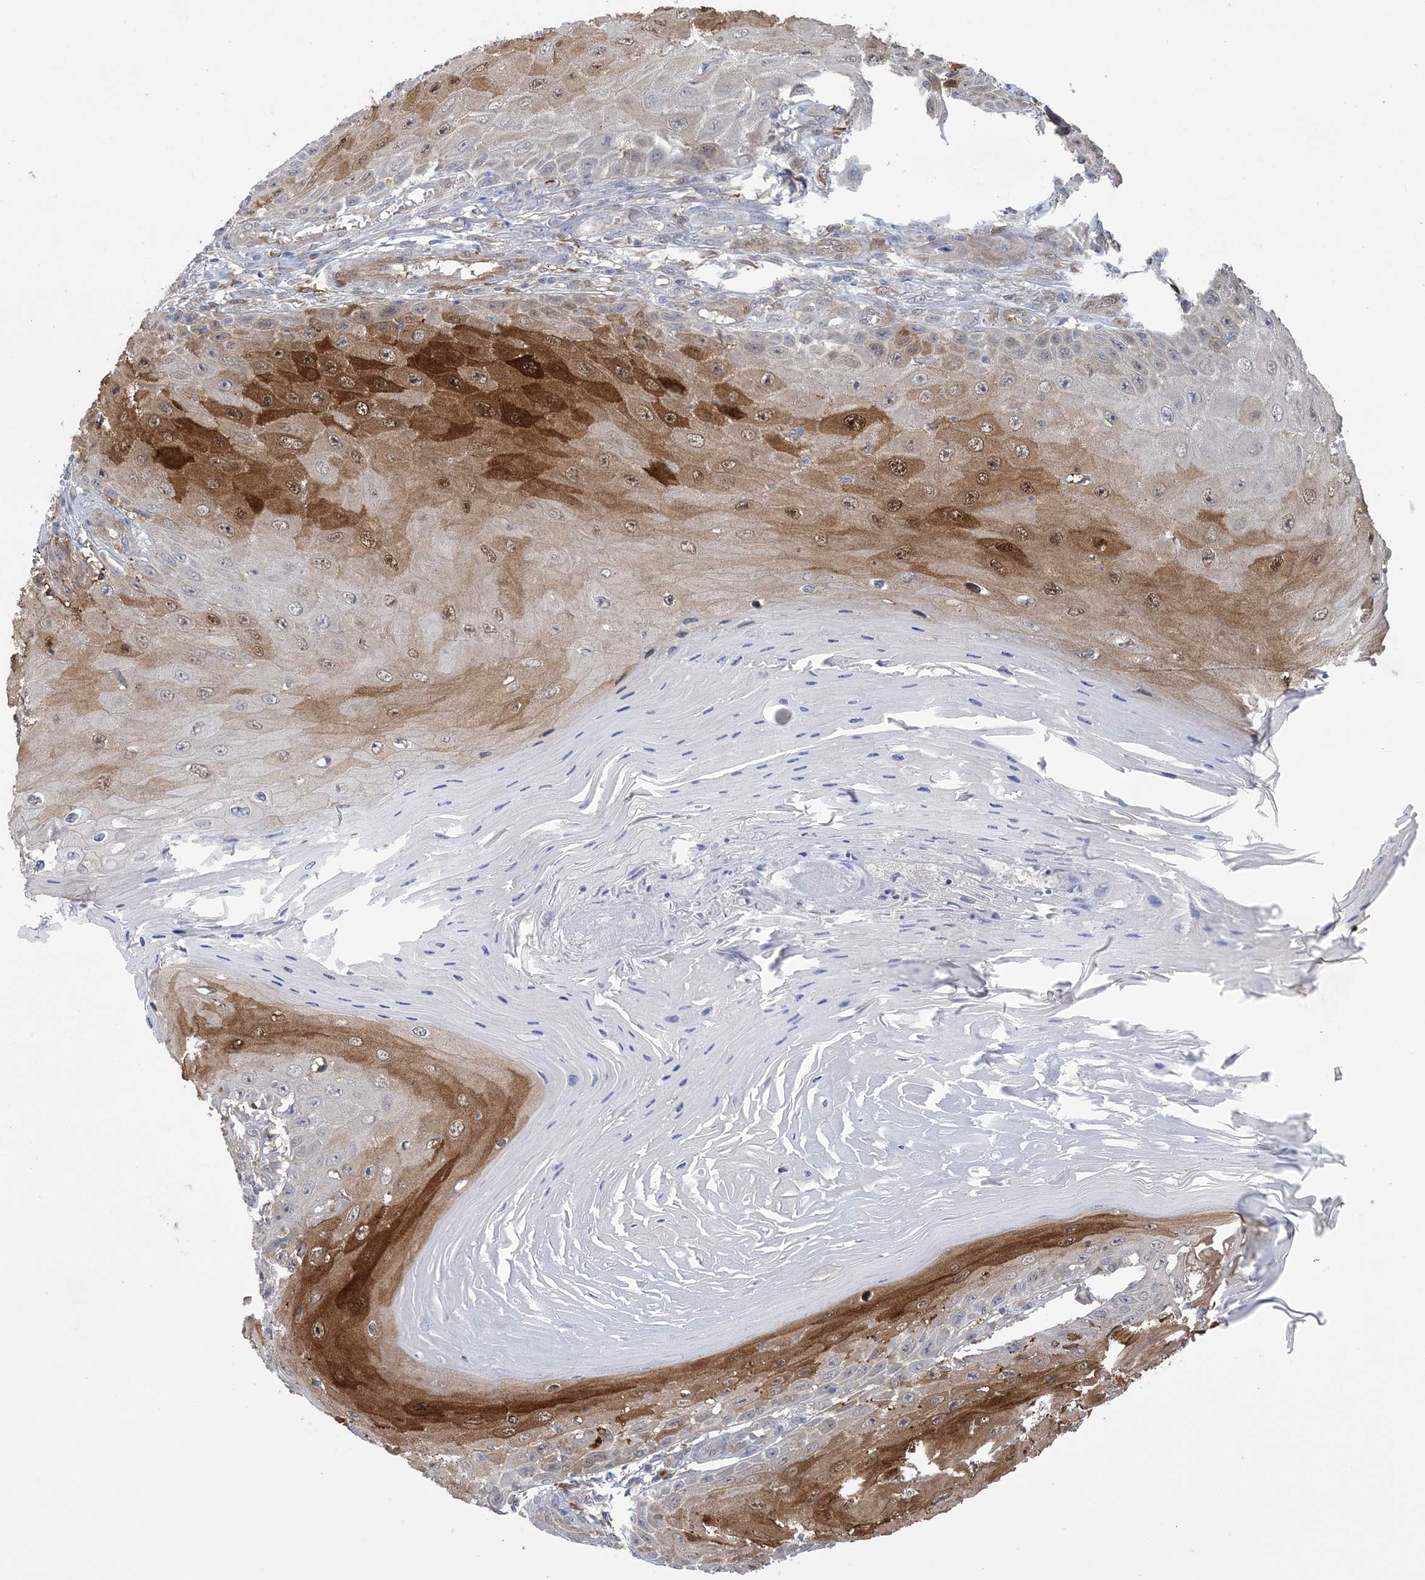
{"staining": {"intensity": "strong", "quantity": "25%-75%", "location": "cytoplasmic/membranous,nuclear"}, "tissue": "skin cancer", "cell_type": "Tumor cells", "image_type": "cancer", "snomed": [{"axis": "morphology", "description": "Squamous cell carcinoma, NOS"}, {"axis": "topography", "description": "Skin"}], "caption": "Brown immunohistochemical staining in human skin cancer (squamous cell carcinoma) shows strong cytoplasmic/membranous and nuclear expression in approximately 25%-75% of tumor cells.", "gene": "HMGCS1", "patient": {"sex": "female", "age": 73}}